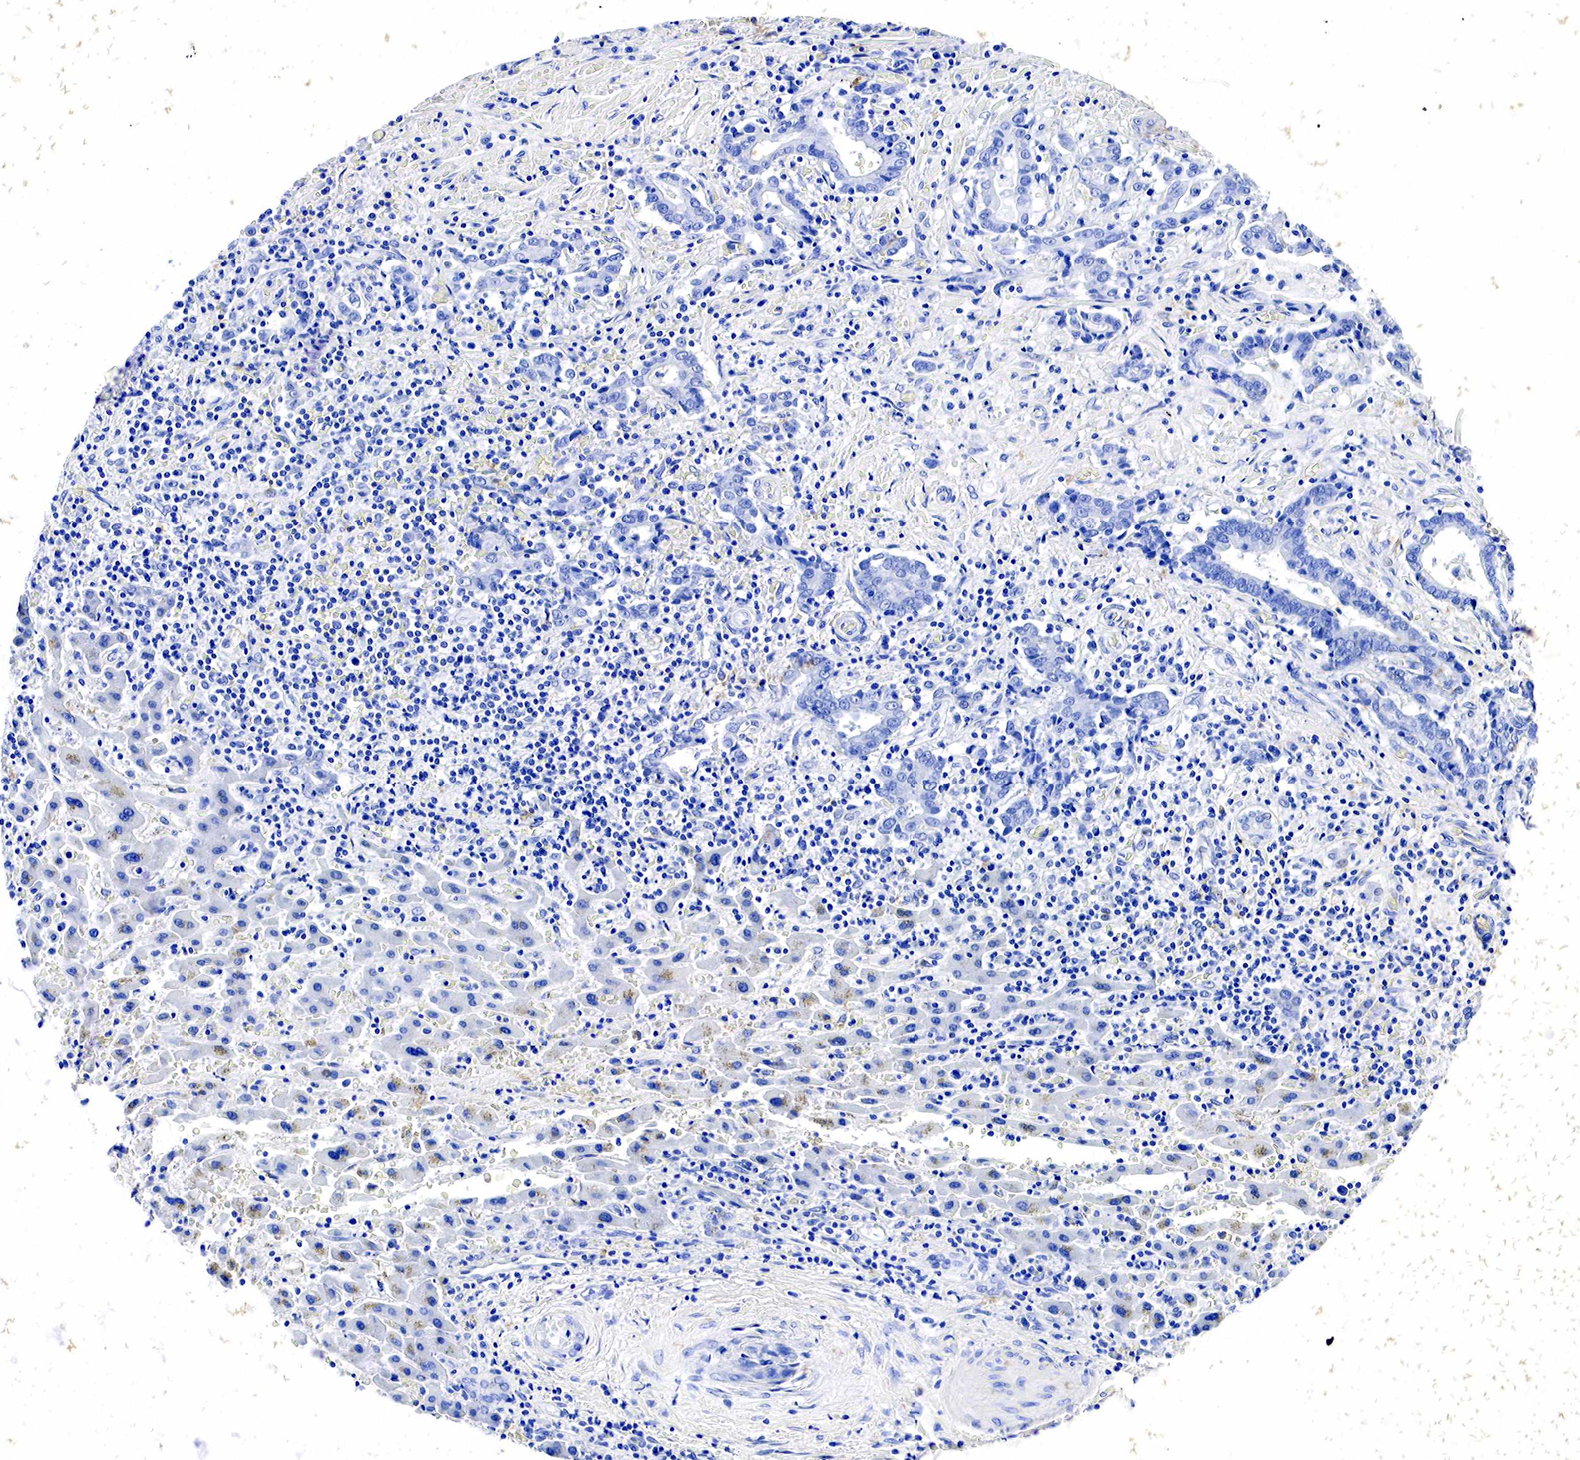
{"staining": {"intensity": "negative", "quantity": "none", "location": "none"}, "tissue": "liver cancer", "cell_type": "Tumor cells", "image_type": "cancer", "snomed": [{"axis": "morphology", "description": "Cholangiocarcinoma"}, {"axis": "topography", "description": "Liver"}], "caption": "The immunohistochemistry (IHC) photomicrograph has no significant expression in tumor cells of liver cancer tissue. (DAB (3,3'-diaminobenzidine) IHC visualized using brightfield microscopy, high magnification).", "gene": "GCG", "patient": {"sex": "male", "age": 57}}